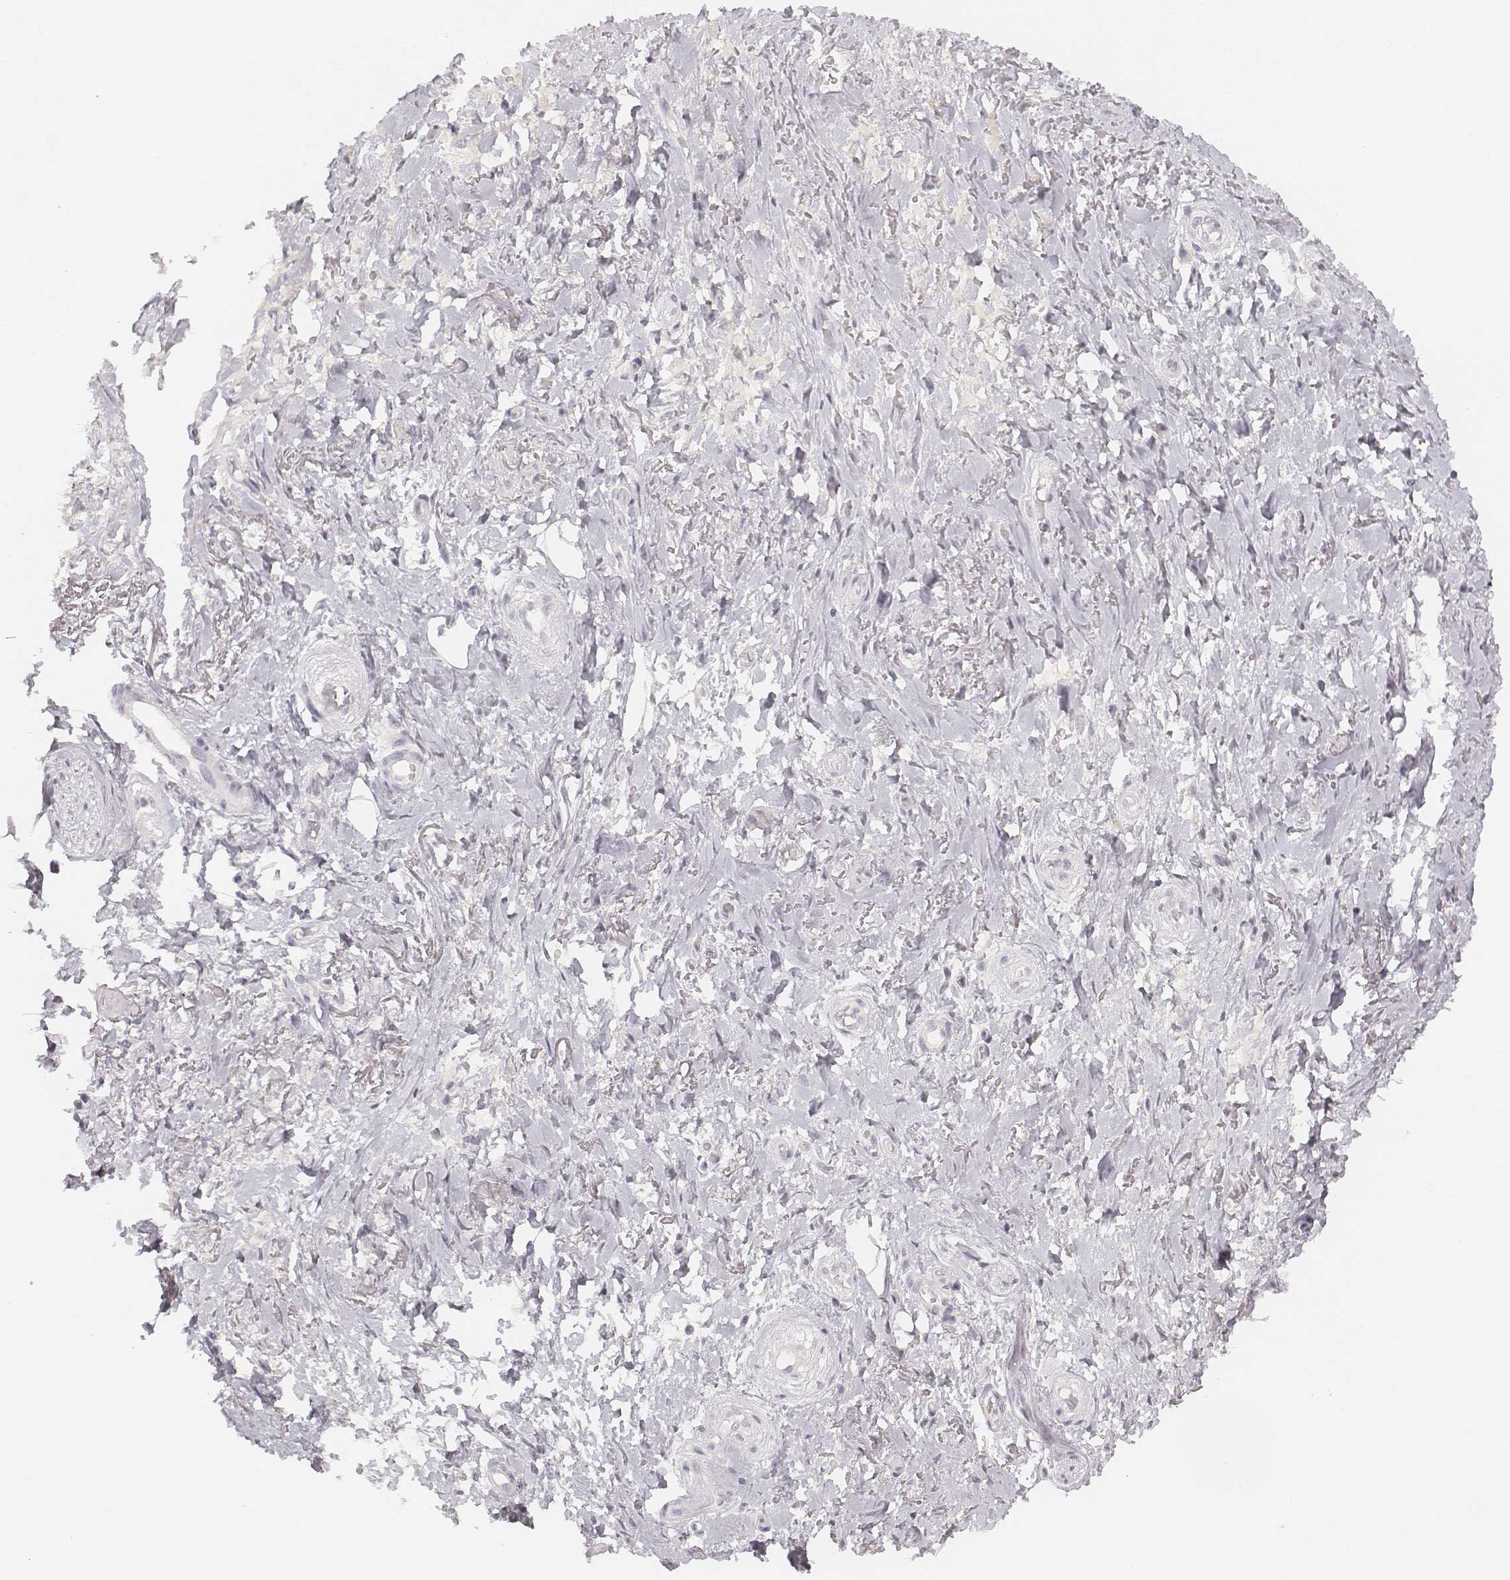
{"staining": {"intensity": "negative", "quantity": "none", "location": "none"}, "tissue": "adipose tissue", "cell_type": "Adipocytes", "image_type": "normal", "snomed": [{"axis": "morphology", "description": "Normal tissue, NOS"}, {"axis": "topography", "description": "Anal"}, {"axis": "topography", "description": "Peripheral nerve tissue"}], "caption": "This photomicrograph is of normal adipose tissue stained with immunohistochemistry (IHC) to label a protein in brown with the nuclei are counter-stained blue. There is no expression in adipocytes. (Brightfield microscopy of DAB (3,3'-diaminobenzidine) immunohistochemistry (IHC) at high magnification).", "gene": "DSG4", "patient": {"sex": "male", "age": 53}}